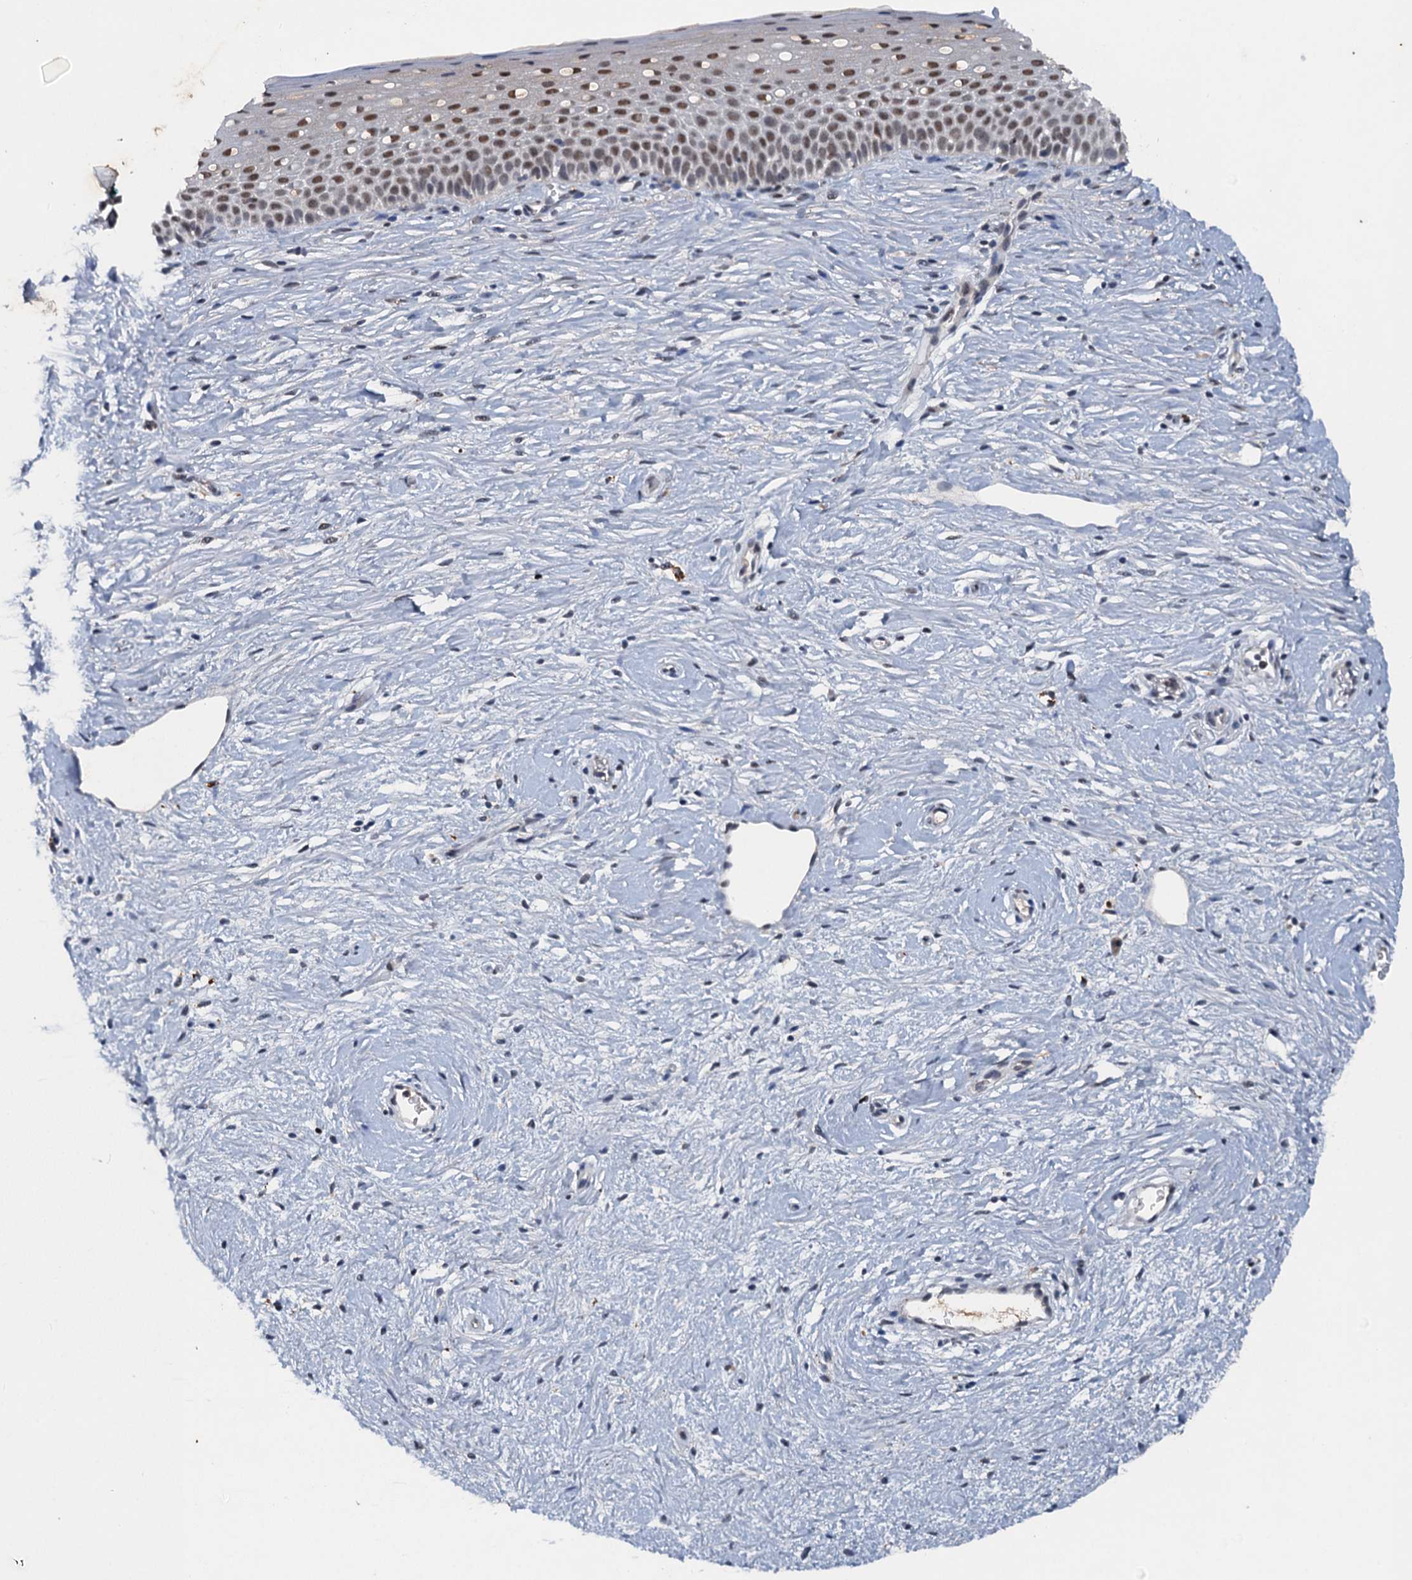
{"staining": {"intensity": "moderate", "quantity": "25%-75%", "location": "nuclear"}, "tissue": "cervix", "cell_type": "Glandular cells", "image_type": "normal", "snomed": [{"axis": "morphology", "description": "Normal tissue, NOS"}, {"axis": "topography", "description": "Cervix"}], "caption": "The micrograph displays immunohistochemical staining of normal cervix. There is moderate nuclear positivity is appreciated in about 25%-75% of glandular cells. The staining was performed using DAB, with brown indicating positive protein expression. Nuclei are stained blue with hematoxylin.", "gene": "CSTF3", "patient": {"sex": "female", "age": 57}}